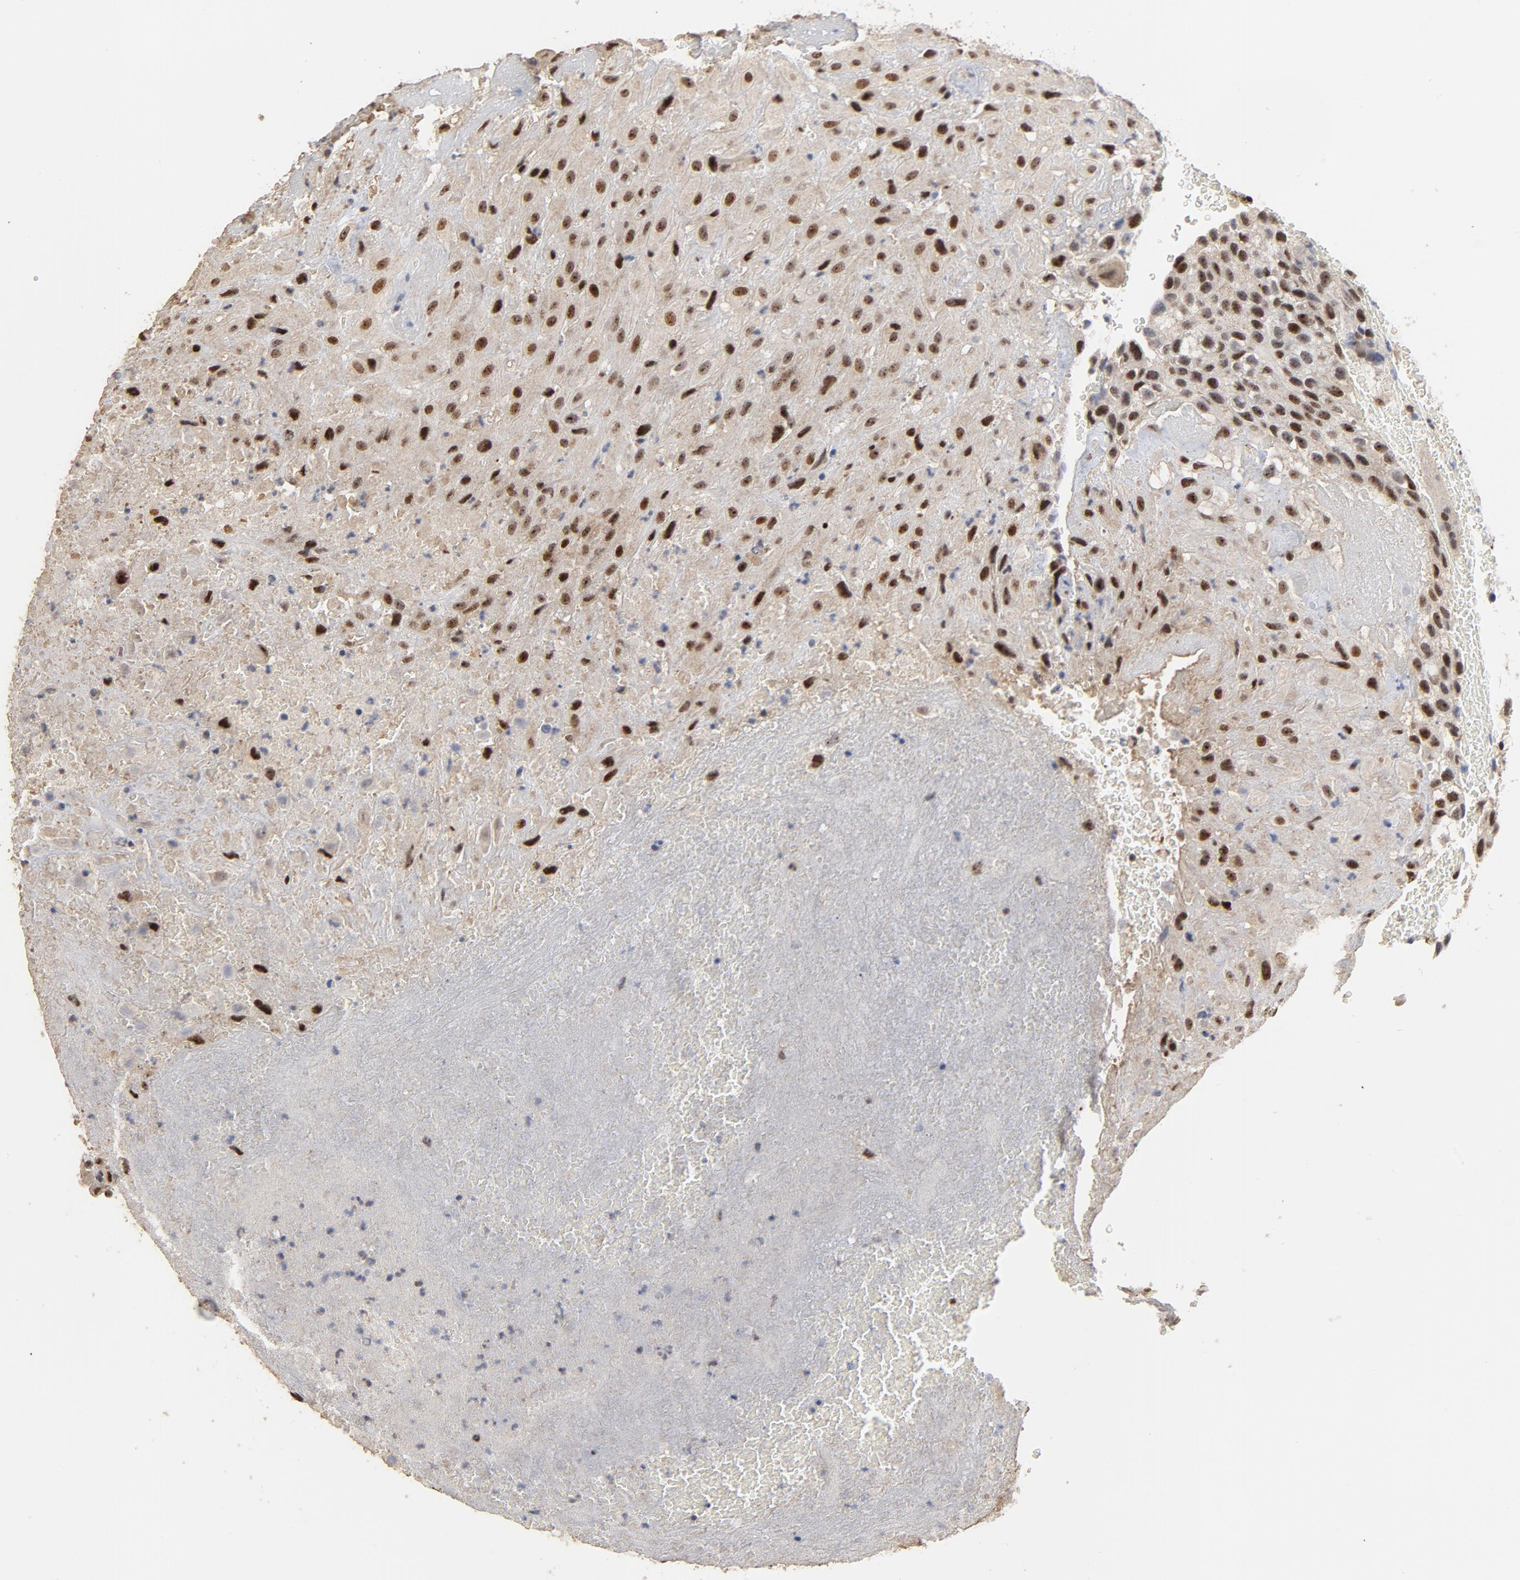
{"staining": {"intensity": "strong", "quantity": ">75%", "location": "nuclear"}, "tissue": "placenta", "cell_type": "Decidual cells", "image_type": "normal", "snomed": [{"axis": "morphology", "description": "Normal tissue, NOS"}, {"axis": "topography", "description": "Placenta"}], "caption": "A photomicrograph of placenta stained for a protein reveals strong nuclear brown staining in decidual cells.", "gene": "TP53RK", "patient": {"sex": "female", "age": 19}}